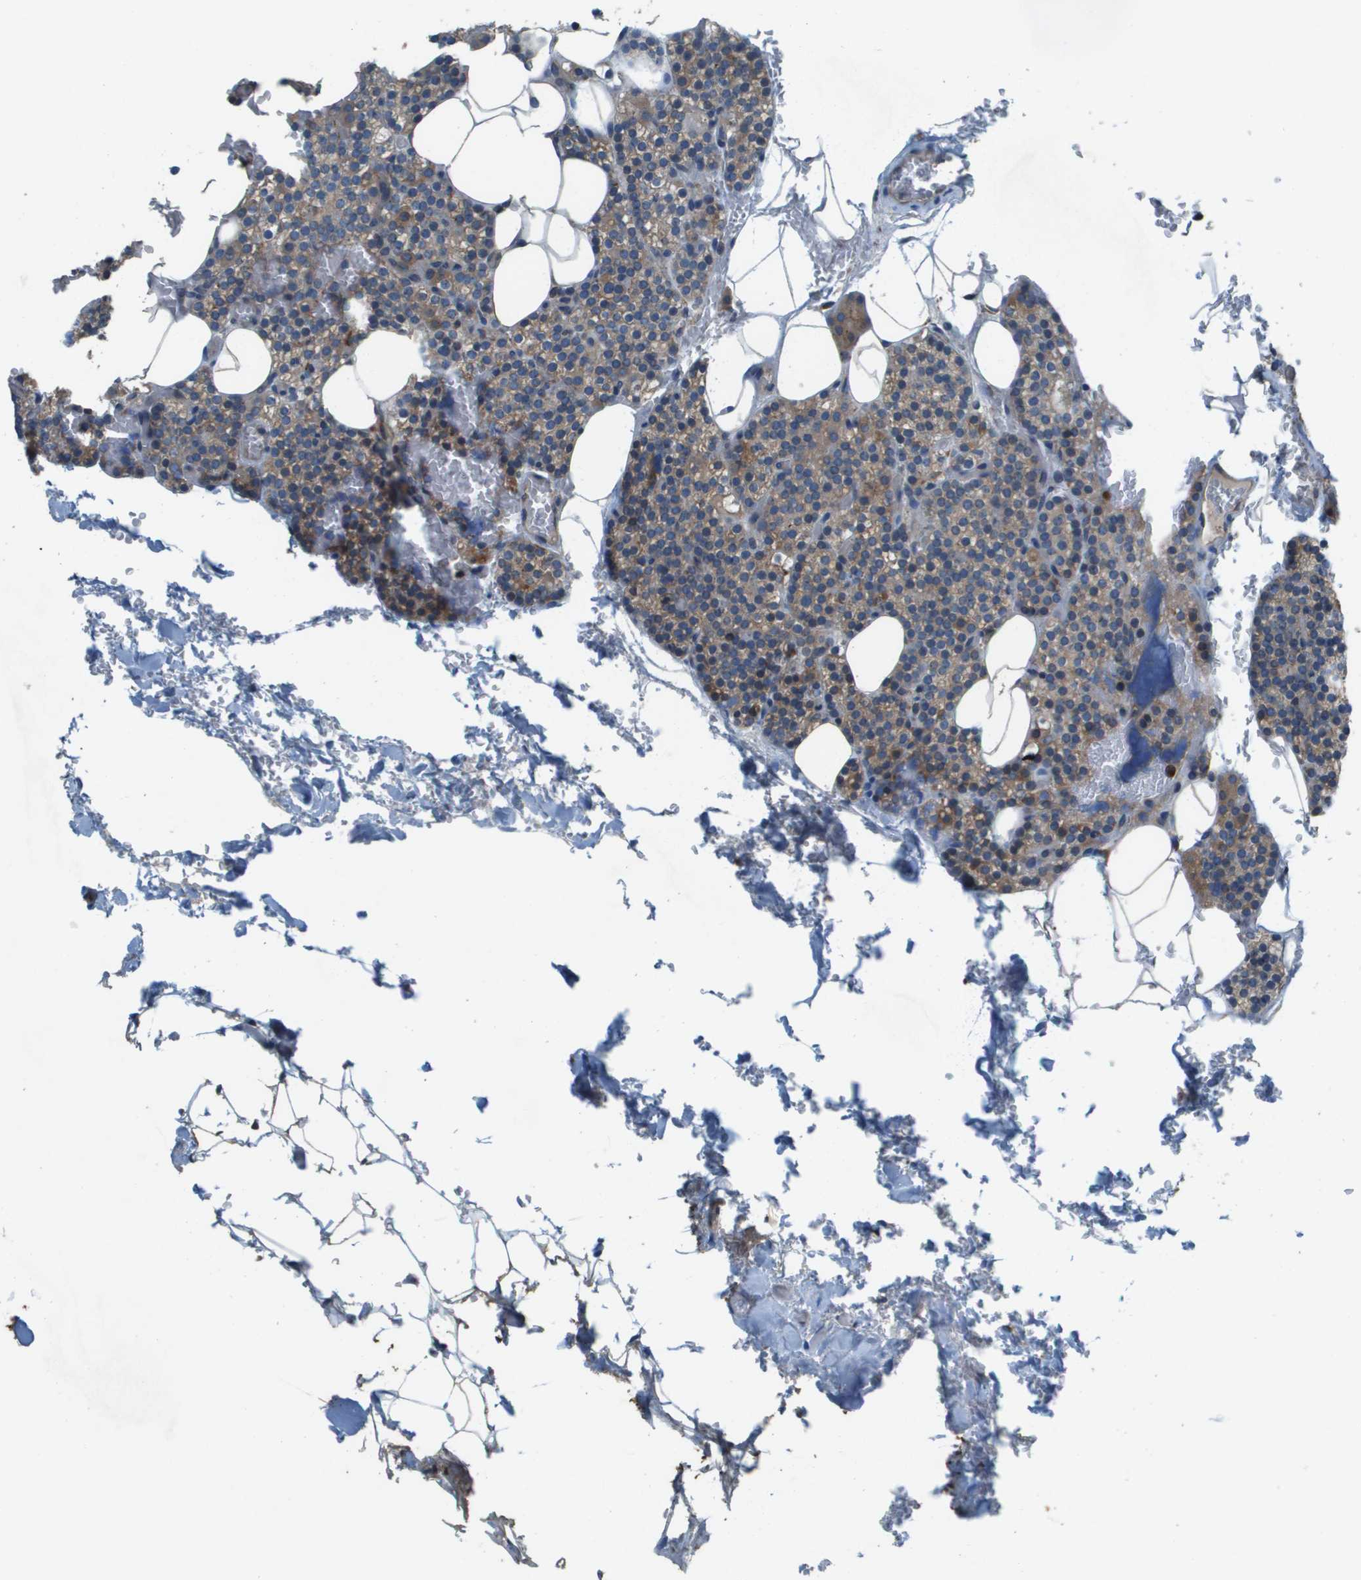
{"staining": {"intensity": "weak", "quantity": ">75%", "location": "cytoplasmic/membranous"}, "tissue": "parathyroid gland", "cell_type": "Glandular cells", "image_type": "normal", "snomed": [{"axis": "morphology", "description": "Normal tissue, NOS"}, {"axis": "morphology", "description": "Inflammation chronic"}, {"axis": "morphology", "description": "Goiter, colloid"}, {"axis": "topography", "description": "Thyroid gland"}, {"axis": "topography", "description": "Parathyroid gland"}], "caption": "Weak cytoplasmic/membranous expression is seen in about >75% of glandular cells in benign parathyroid gland. (DAB (3,3'-diaminobenzidine) IHC with brightfield microscopy, high magnification).", "gene": "SAMSN1", "patient": {"sex": "male", "age": 65}}